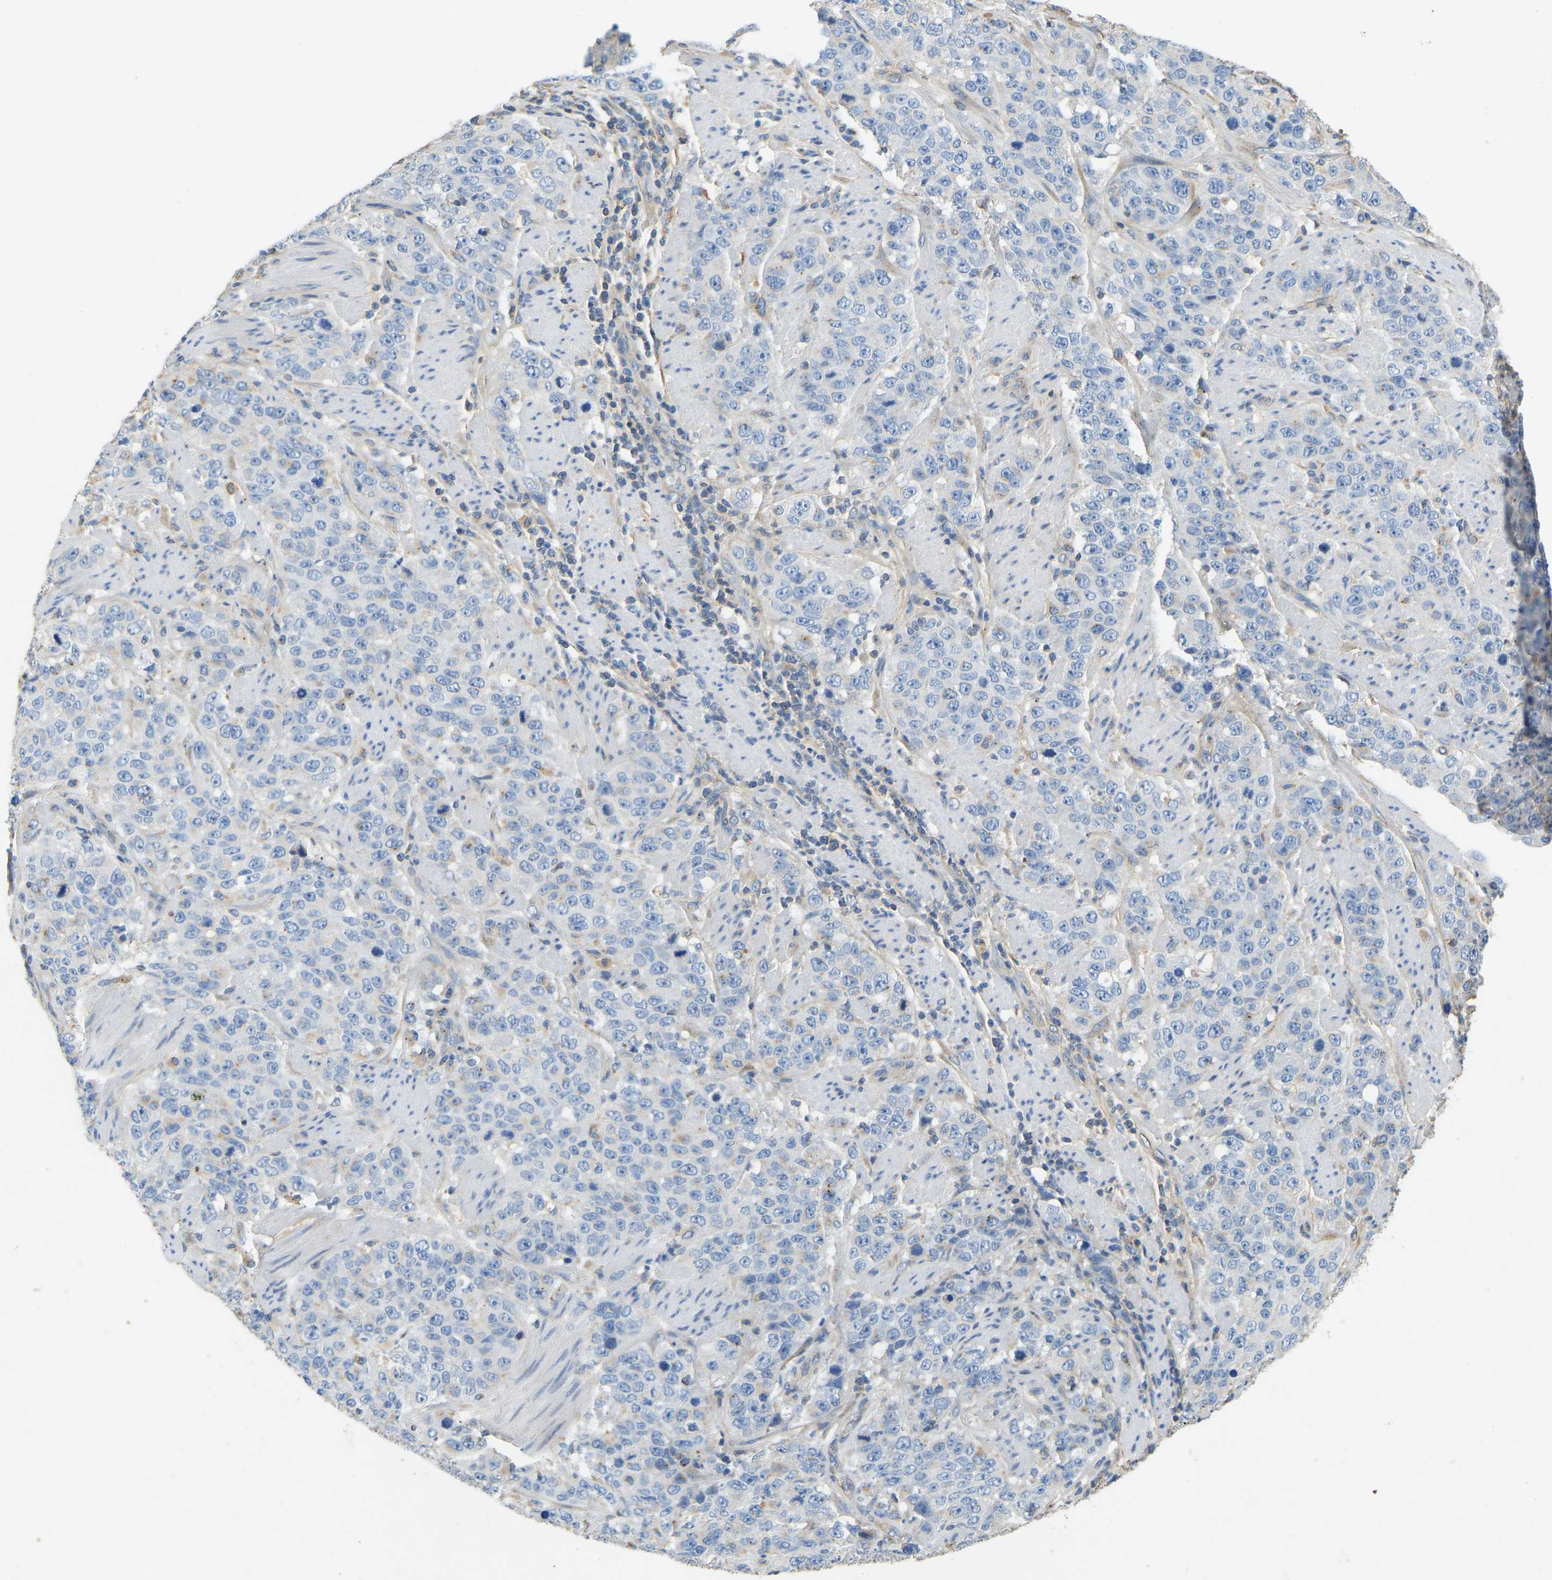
{"staining": {"intensity": "negative", "quantity": "none", "location": "none"}, "tissue": "stomach cancer", "cell_type": "Tumor cells", "image_type": "cancer", "snomed": [{"axis": "morphology", "description": "Adenocarcinoma, NOS"}, {"axis": "topography", "description": "Stomach"}], "caption": "IHC photomicrograph of neoplastic tissue: human stomach cancer (adenocarcinoma) stained with DAB shows no significant protein expression in tumor cells.", "gene": "TECTA", "patient": {"sex": "male", "age": 48}}